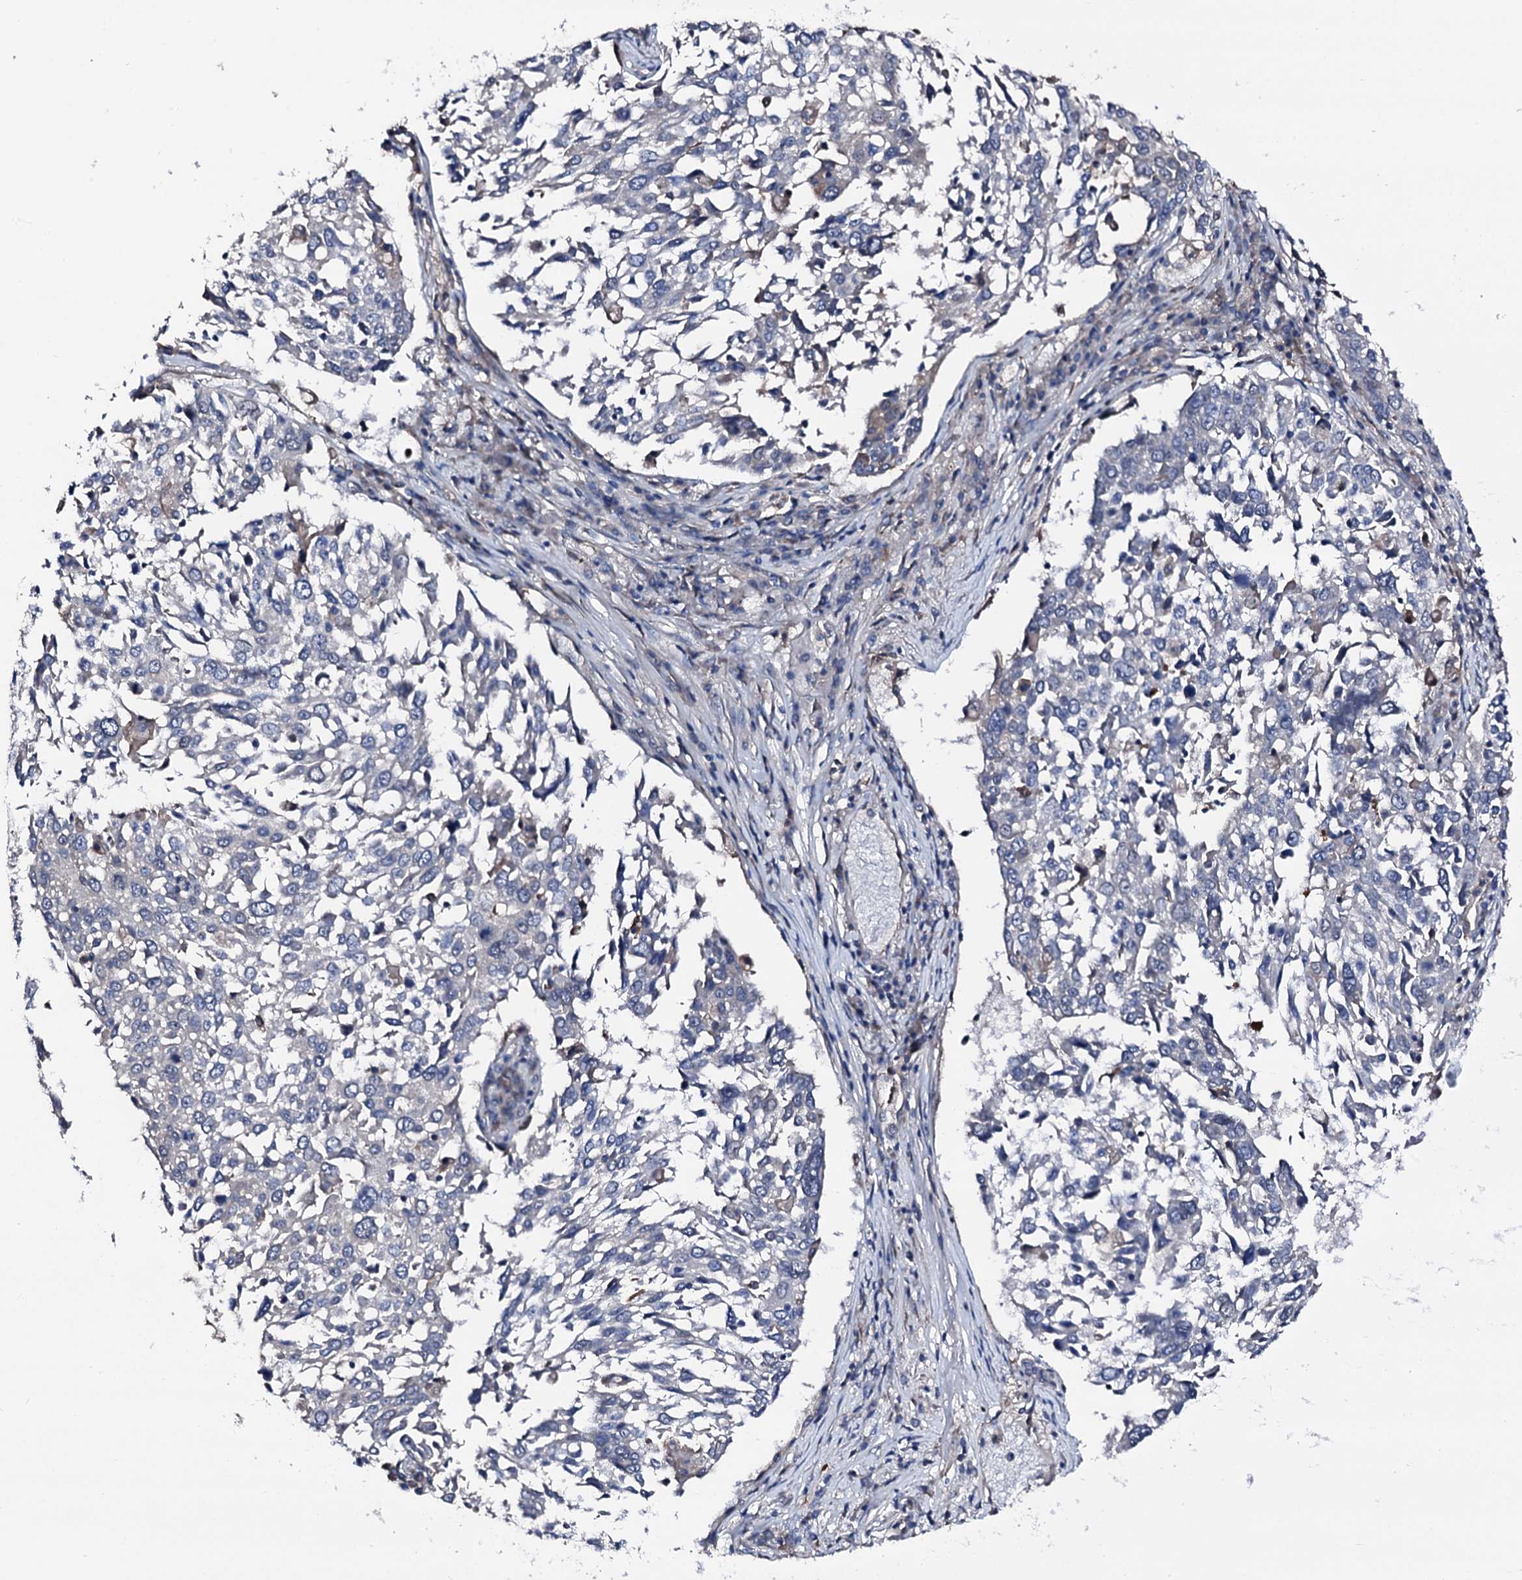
{"staining": {"intensity": "negative", "quantity": "none", "location": "none"}, "tissue": "lung cancer", "cell_type": "Tumor cells", "image_type": "cancer", "snomed": [{"axis": "morphology", "description": "Squamous cell carcinoma, NOS"}, {"axis": "topography", "description": "Lung"}], "caption": "Immunohistochemistry (IHC) of squamous cell carcinoma (lung) demonstrates no positivity in tumor cells.", "gene": "TRAFD1", "patient": {"sex": "male", "age": 65}}